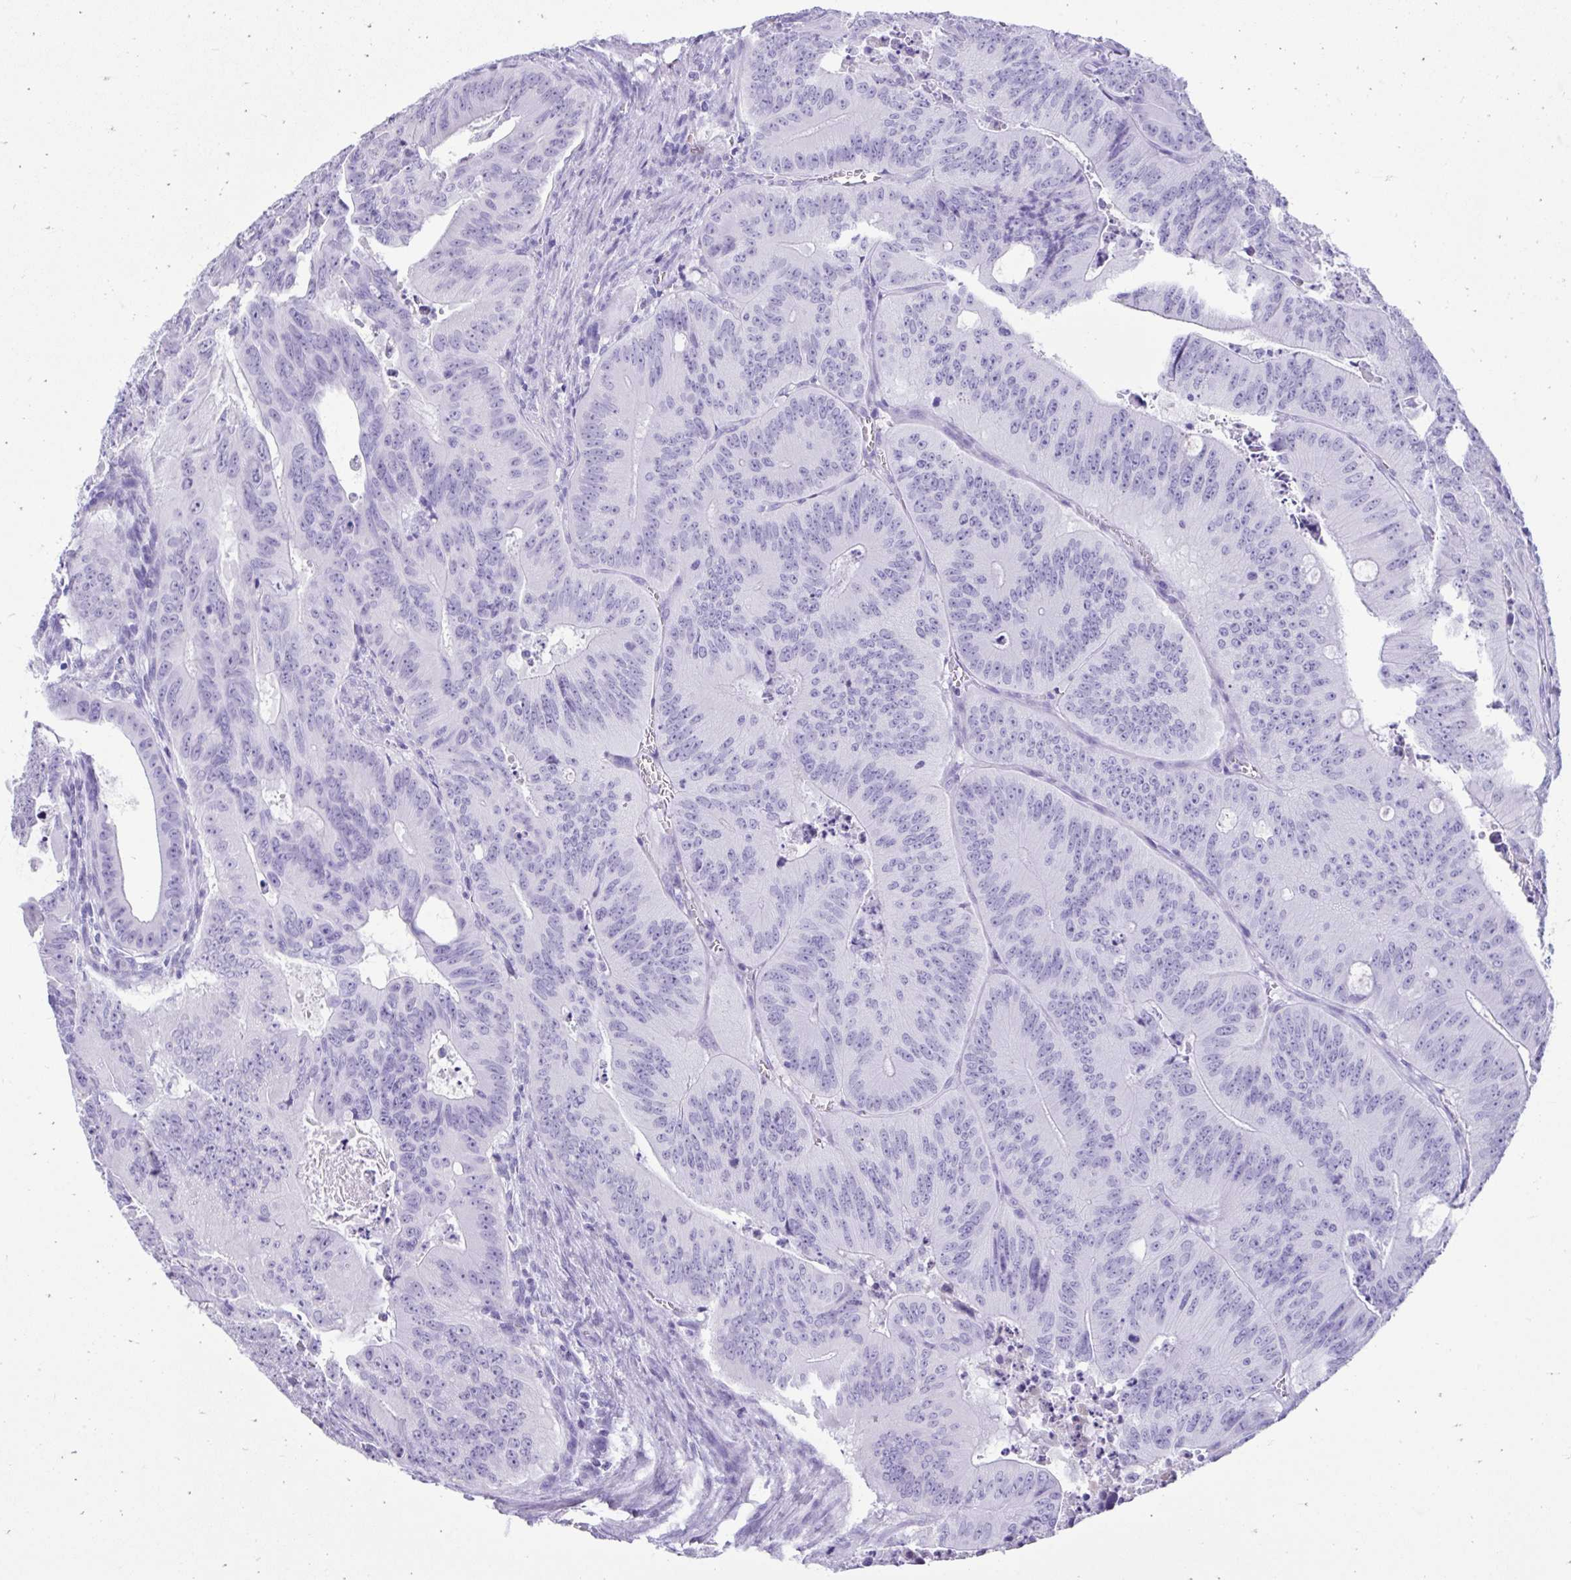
{"staining": {"intensity": "negative", "quantity": "none", "location": "none"}, "tissue": "colorectal cancer", "cell_type": "Tumor cells", "image_type": "cancer", "snomed": [{"axis": "morphology", "description": "Adenocarcinoma, NOS"}, {"axis": "topography", "description": "Colon"}], "caption": "Image shows no significant protein positivity in tumor cells of colorectal cancer (adenocarcinoma).", "gene": "SMIM9", "patient": {"sex": "male", "age": 62}}